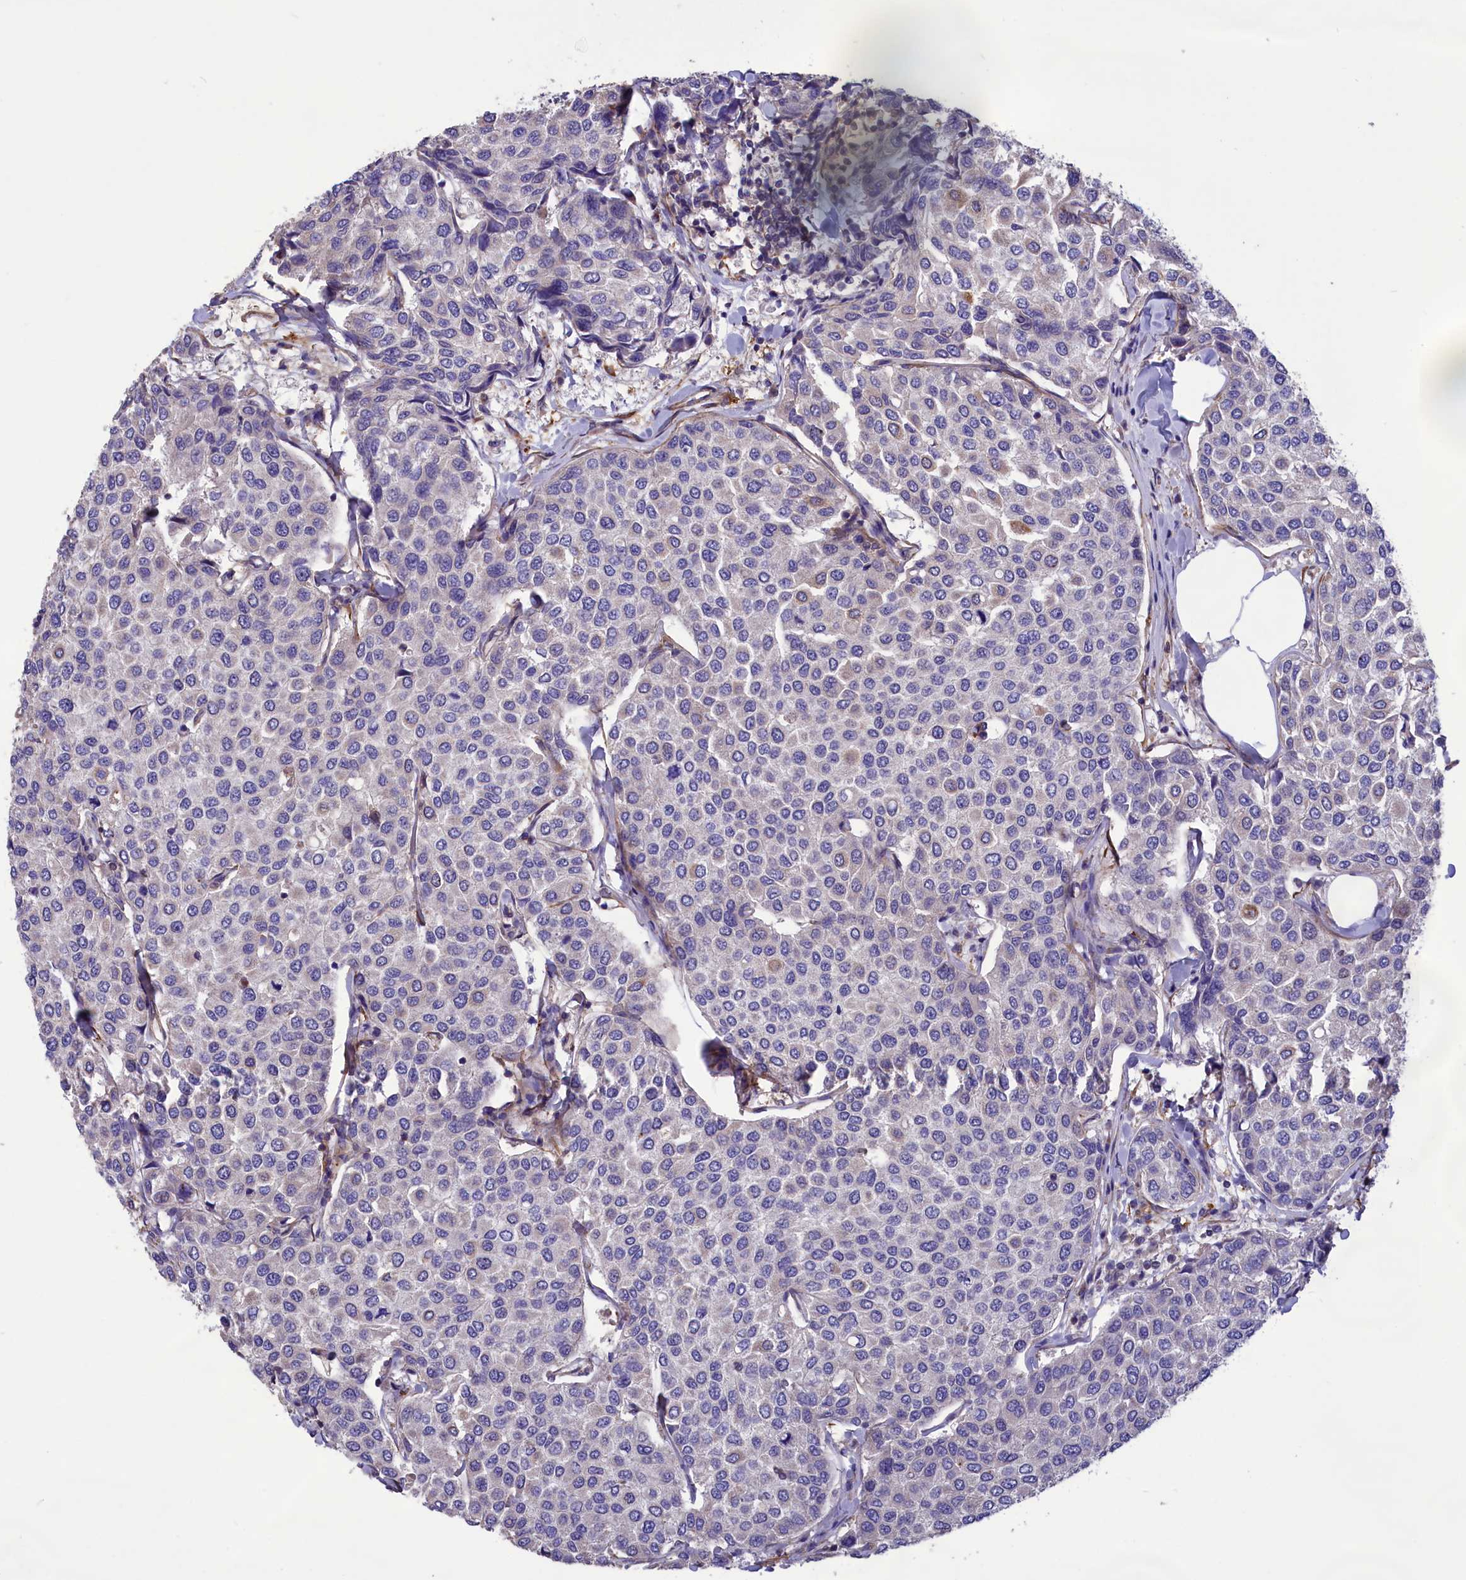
{"staining": {"intensity": "weak", "quantity": "<25%", "location": "cytoplasmic/membranous"}, "tissue": "breast cancer", "cell_type": "Tumor cells", "image_type": "cancer", "snomed": [{"axis": "morphology", "description": "Duct carcinoma"}, {"axis": "topography", "description": "Breast"}], "caption": "A histopathology image of human breast intraductal carcinoma is negative for staining in tumor cells.", "gene": "AMDHD2", "patient": {"sex": "female", "age": 55}}